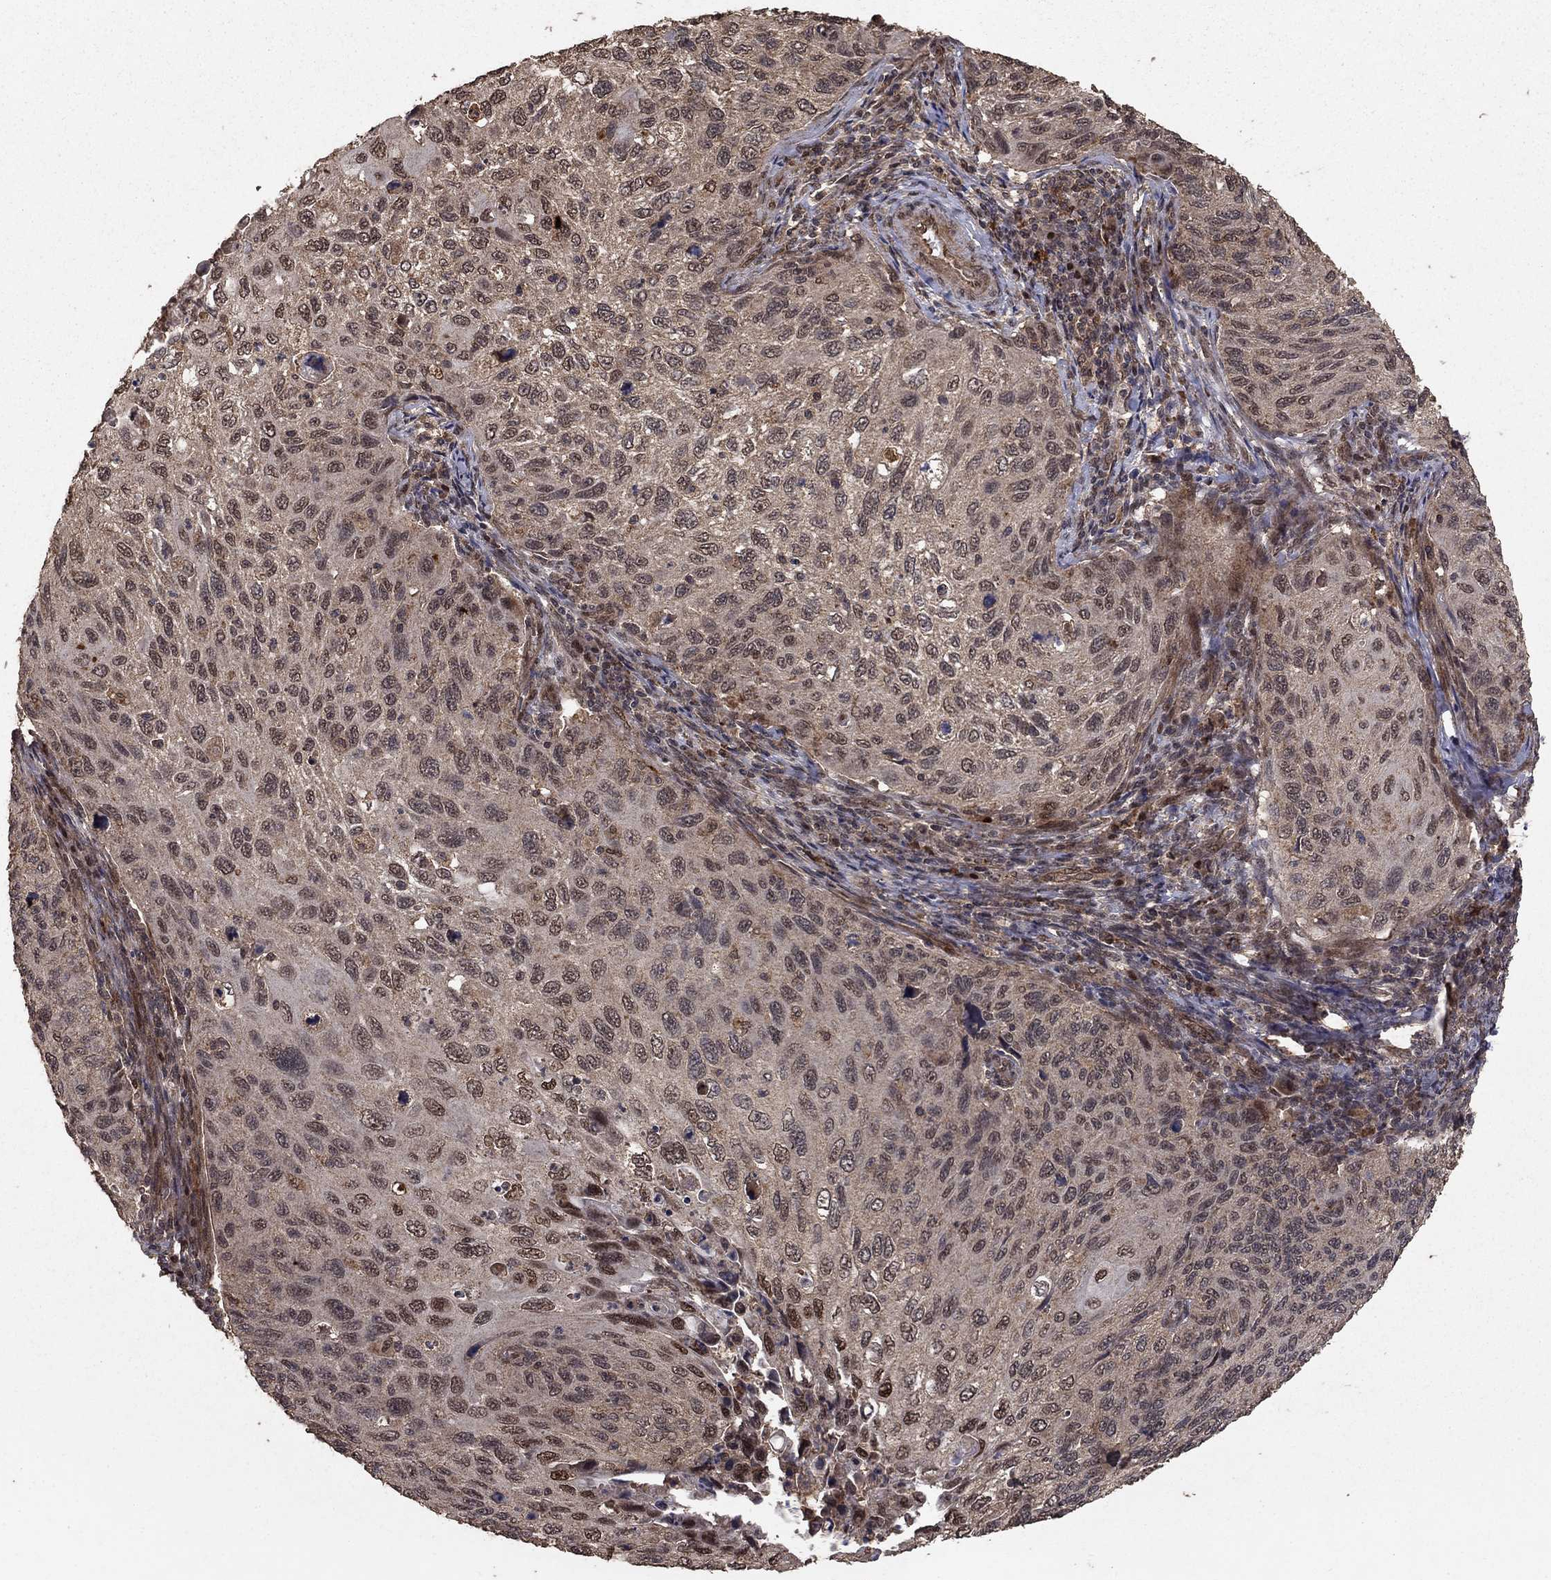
{"staining": {"intensity": "weak", "quantity": "<25%", "location": "nuclear"}, "tissue": "cervical cancer", "cell_type": "Tumor cells", "image_type": "cancer", "snomed": [{"axis": "morphology", "description": "Squamous cell carcinoma, NOS"}, {"axis": "topography", "description": "Cervix"}], "caption": "There is no significant expression in tumor cells of cervical cancer.", "gene": "PRDM1", "patient": {"sex": "female", "age": 70}}